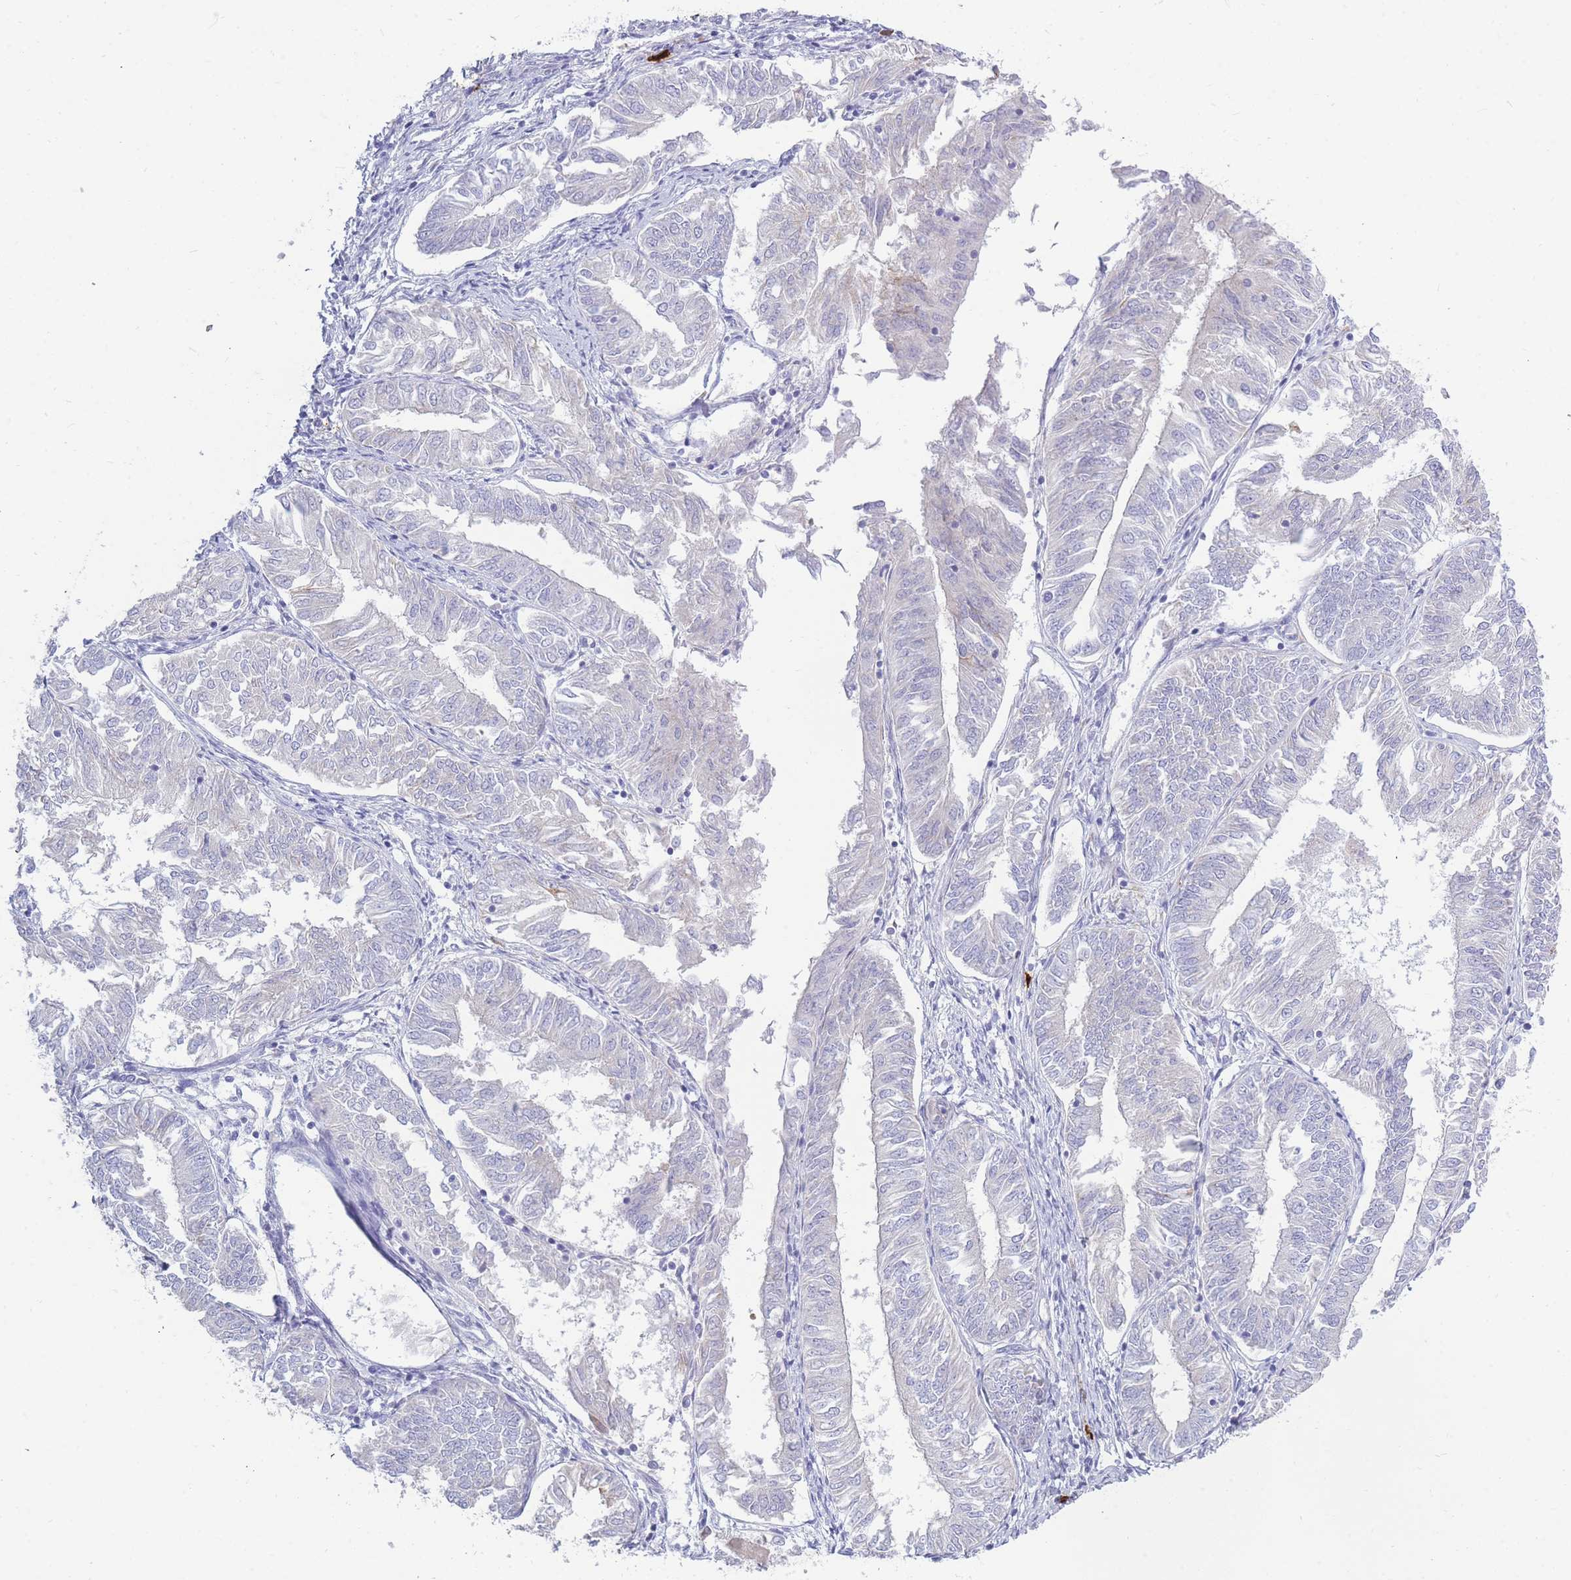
{"staining": {"intensity": "negative", "quantity": "none", "location": "none"}, "tissue": "endometrial cancer", "cell_type": "Tumor cells", "image_type": "cancer", "snomed": [{"axis": "morphology", "description": "Adenocarcinoma, NOS"}, {"axis": "topography", "description": "Endometrium"}], "caption": "An IHC histopathology image of endometrial cancer is shown. There is no staining in tumor cells of endometrial cancer. Nuclei are stained in blue.", "gene": "TPSD1", "patient": {"sex": "female", "age": 58}}